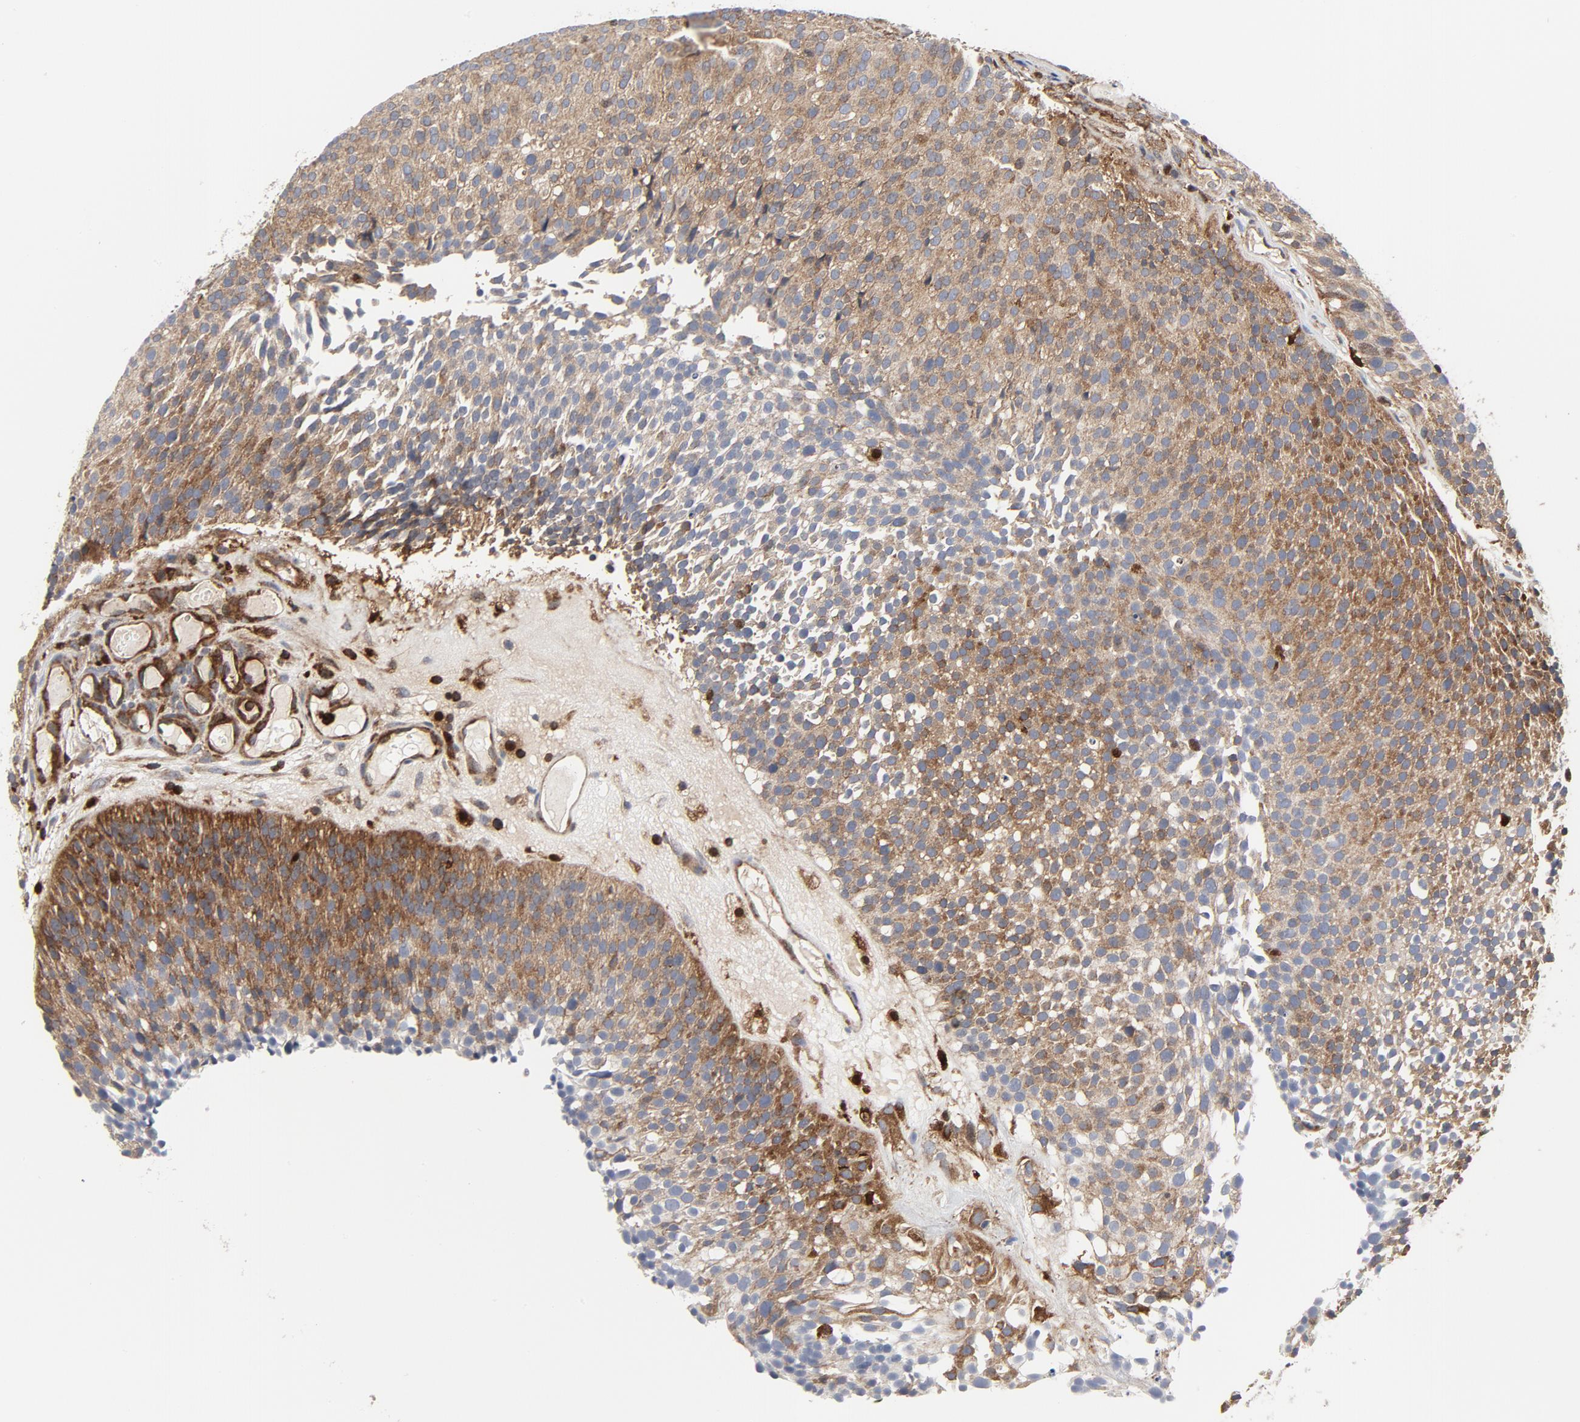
{"staining": {"intensity": "moderate", "quantity": ">75%", "location": "cytoplasmic/membranous"}, "tissue": "urothelial cancer", "cell_type": "Tumor cells", "image_type": "cancer", "snomed": [{"axis": "morphology", "description": "Urothelial carcinoma, Low grade"}, {"axis": "topography", "description": "Urinary bladder"}], "caption": "There is medium levels of moderate cytoplasmic/membranous positivity in tumor cells of urothelial carcinoma (low-grade), as demonstrated by immunohistochemical staining (brown color).", "gene": "YES1", "patient": {"sex": "male", "age": 85}}